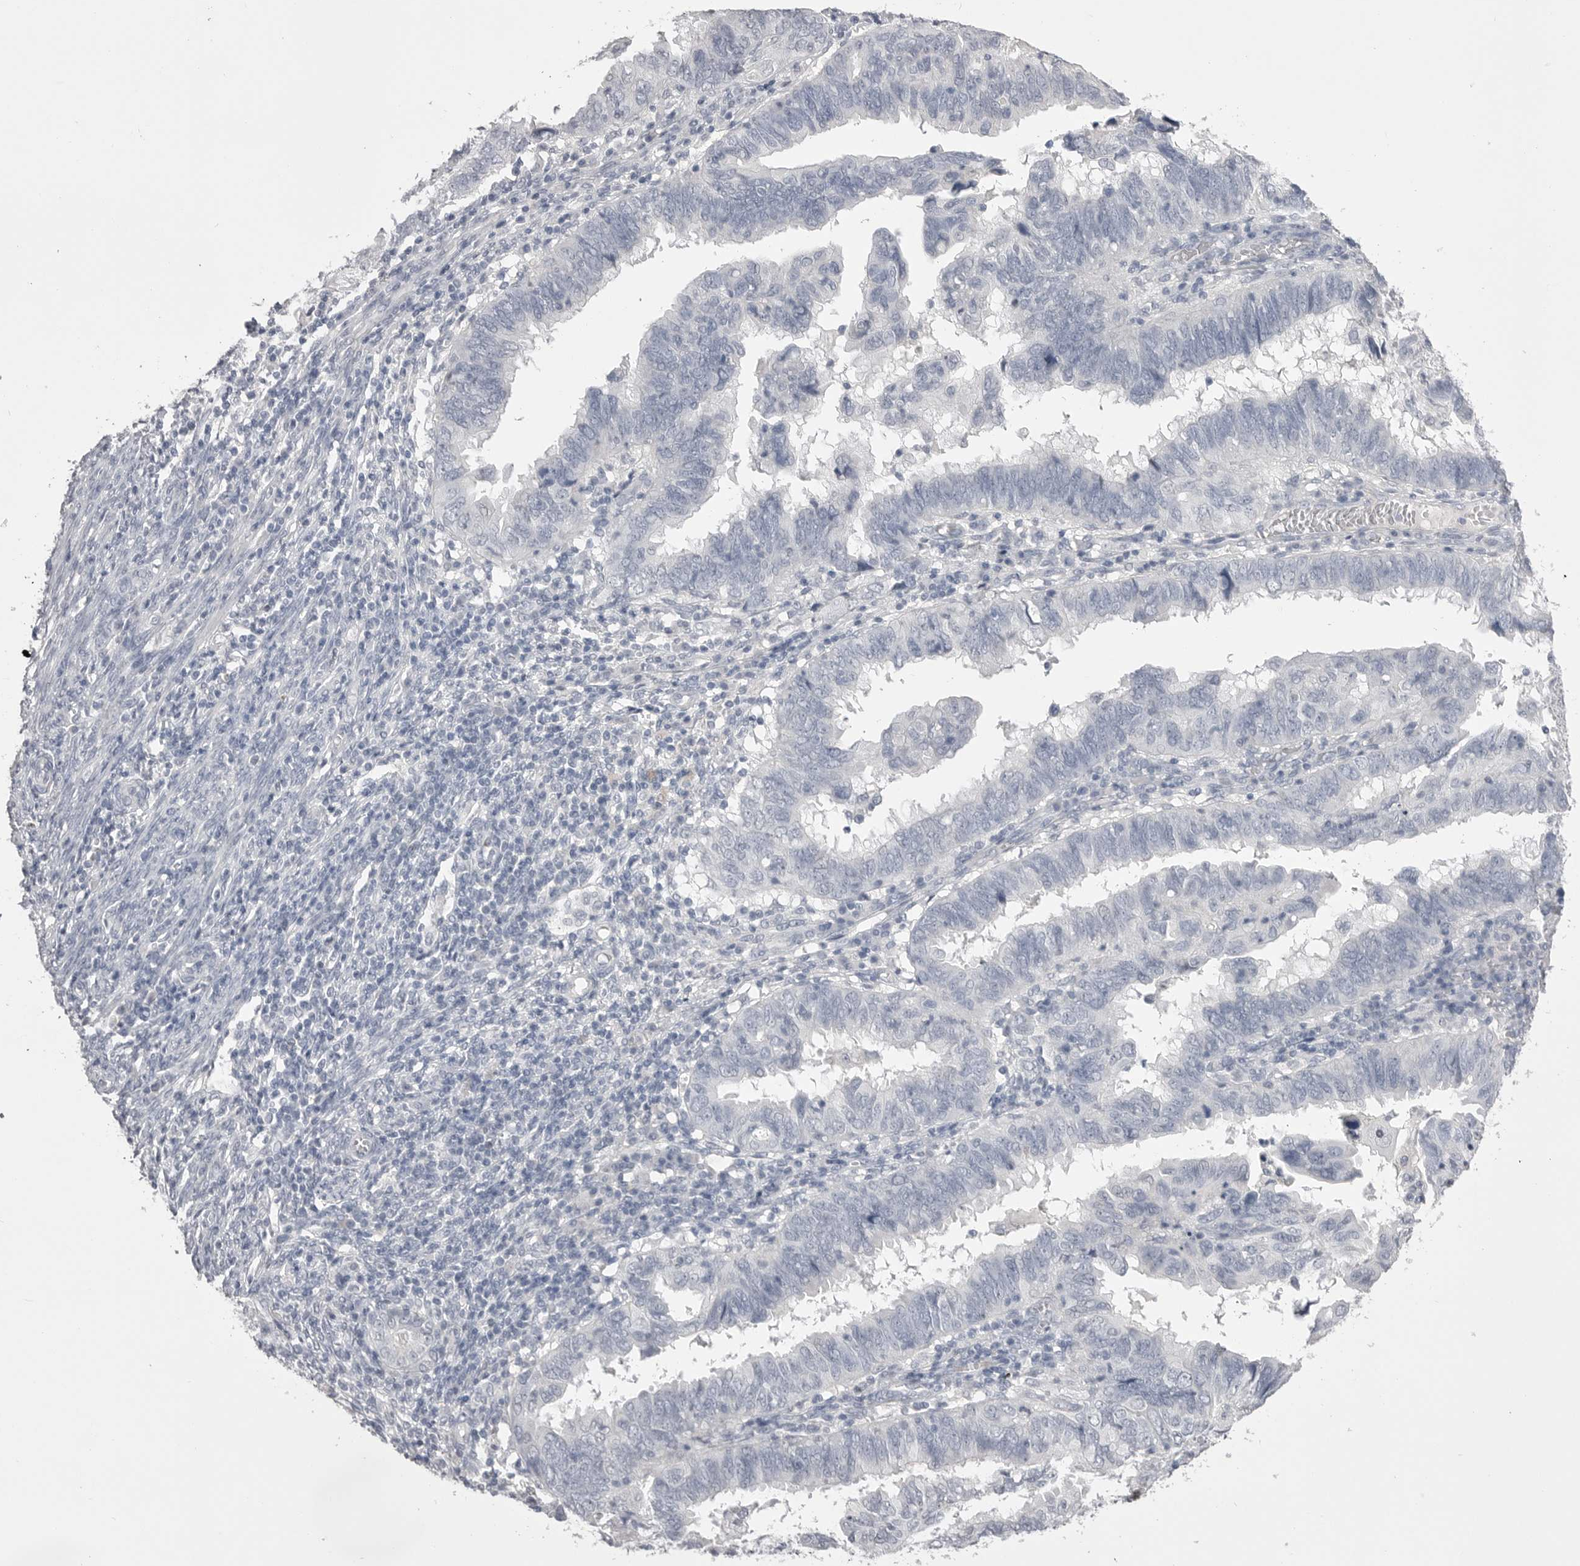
{"staining": {"intensity": "negative", "quantity": "none", "location": "none"}, "tissue": "endometrial cancer", "cell_type": "Tumor cells", "image_type": "cancer", "snomed": [{"axis": "morphology", "description": "Adenocarcinoma, NOS"}, {"axis": "topography", "description": "Uterus"}], "caption": "This is a micrograph of immunohistochemistry (IHC) staining of endometrial cancer, which shows no expression in tumor cells.", "gene": "CPB1", "patient": {"sex": "female", "age": 77}}